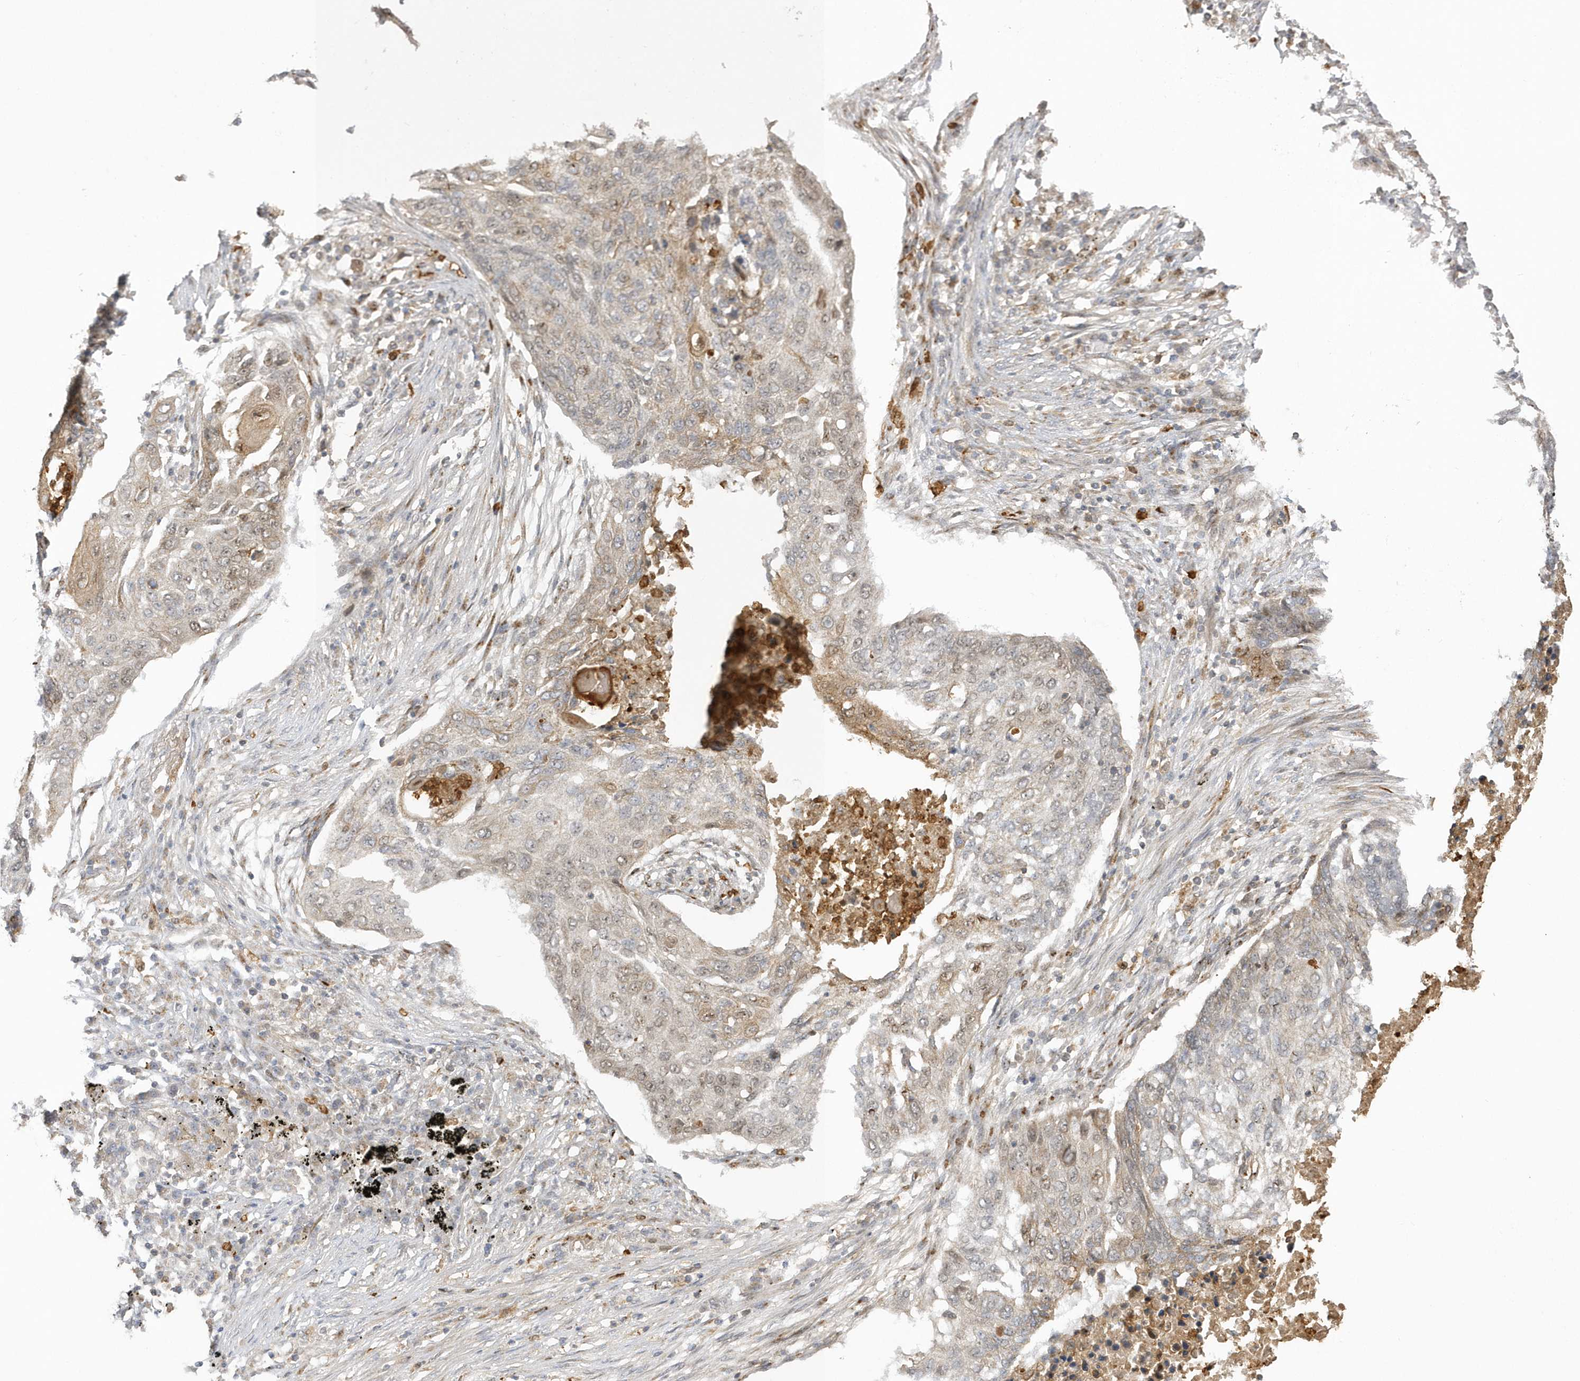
{"staining": {"intensity": "weak", "quantity": "<25%", "location": "cytoplasmic/membranous,nuclear"}, "tissue": "lung cancer", "cell_type": "Tumor cells", "image_type": "cancer", "snomed": [{"axis": "morphology", "description": "Squamous cell carcinoma, NOS"}, {"axis": "topography", "description": "Lung"}], "caption": "IHC image of lung squamous cell carcinoma stained for a protein (brown), which displays no positivity in tumor cells.", "gene": "NAF1", "patient": {"sex": "female", "age": 63}}